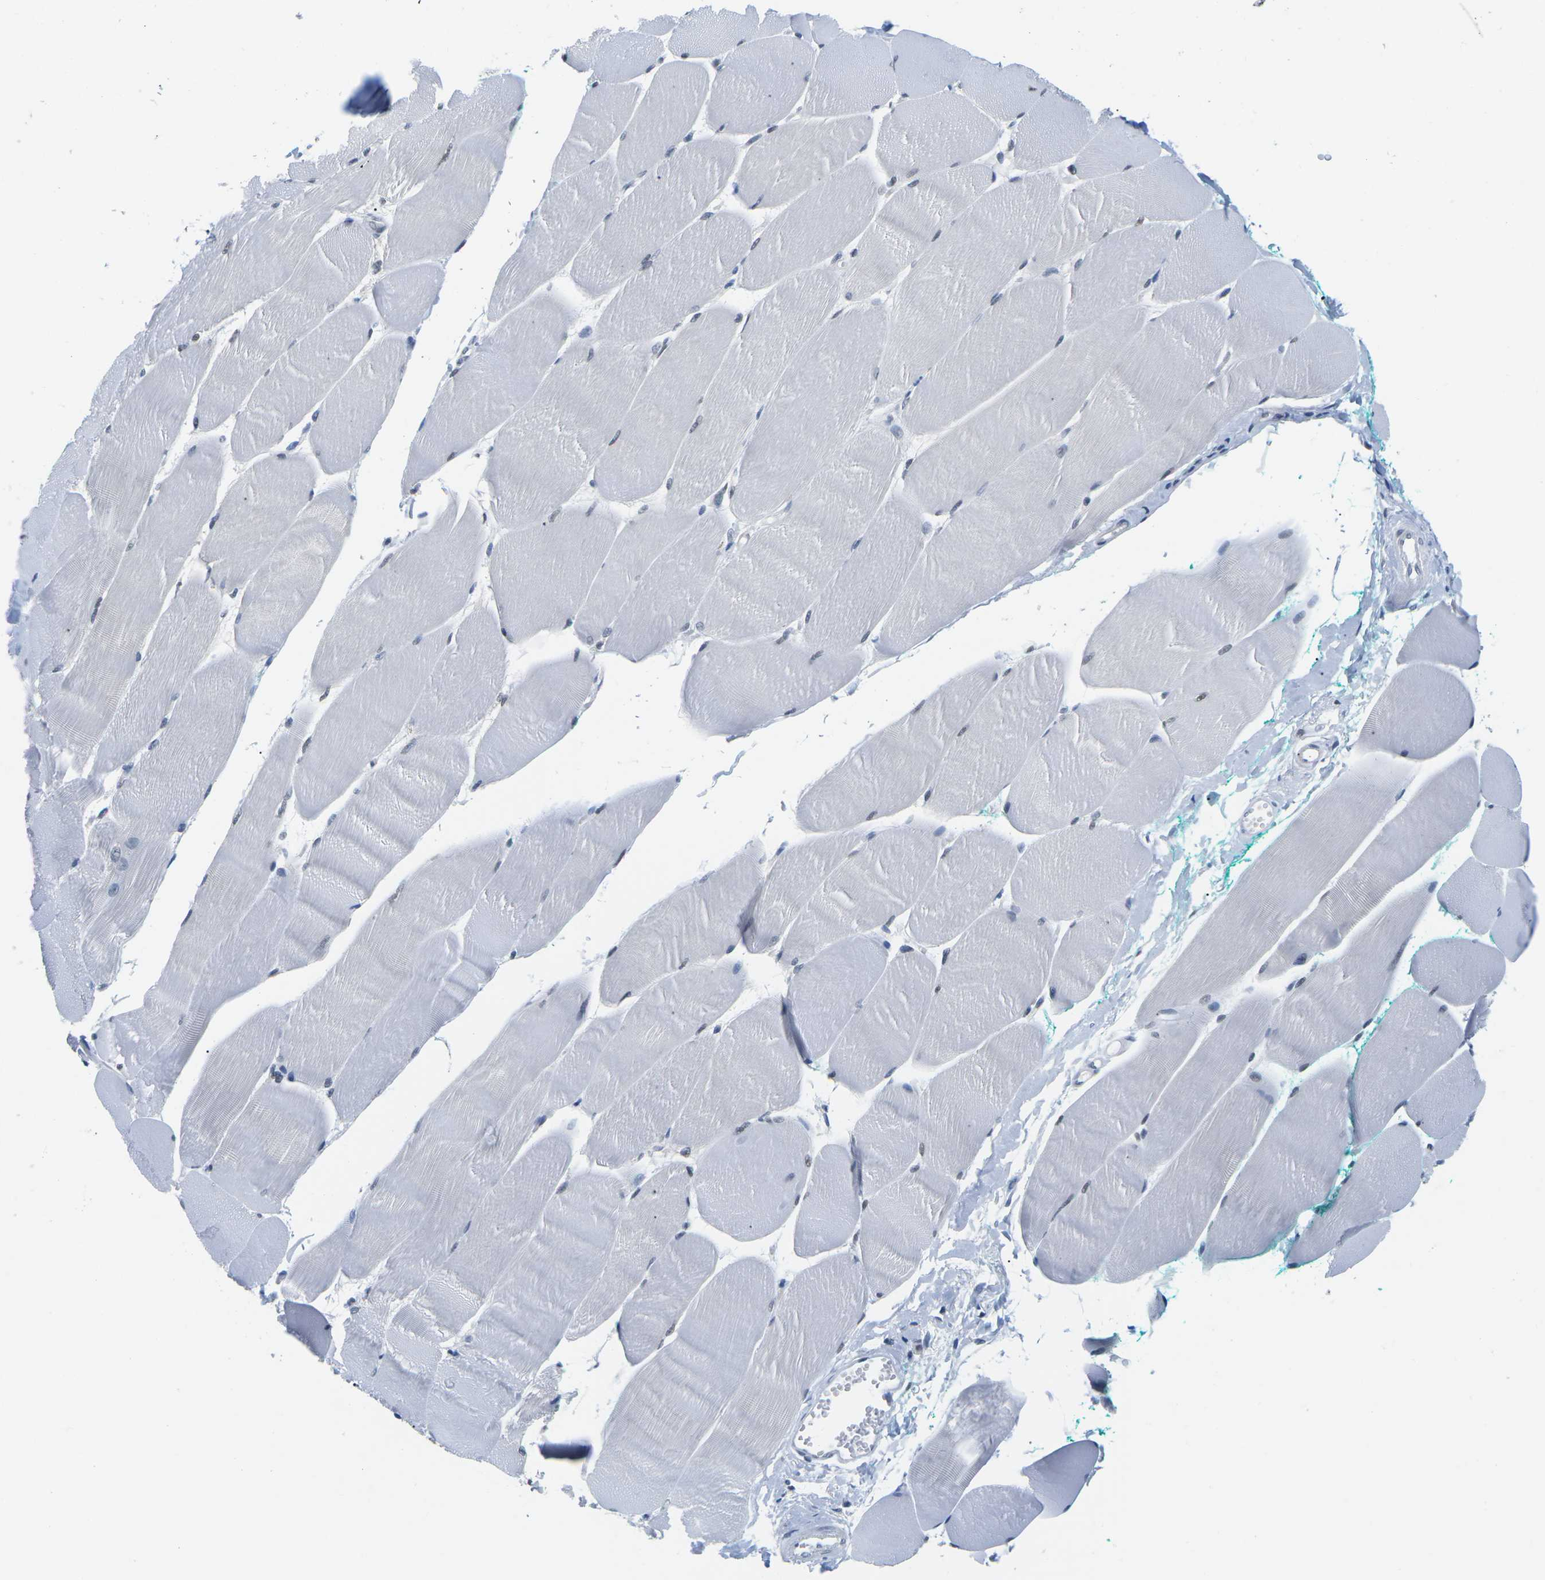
{"staining": {"intensity": "weak", "quantity": "<25%", "location": "nuclear"}, "tissue": "skeletal muscle", "cell_type": "Myocytes", "image_type": "normal", "snomed": [{"axis": "morphology", "description": "Normal tissue, NOS"}, {"axis": "morphology", "description": "Squamous cell carcinoma, NOS"}, {"axis": "topography", "description": "Skeletal muscle"}], "caption": "Immunohistochemical staining of normal skeletal muscle demonstrates no significant positivity in myocytes.", "gene": "UBA7", "patient": {"sex": "male", "age": 51}}